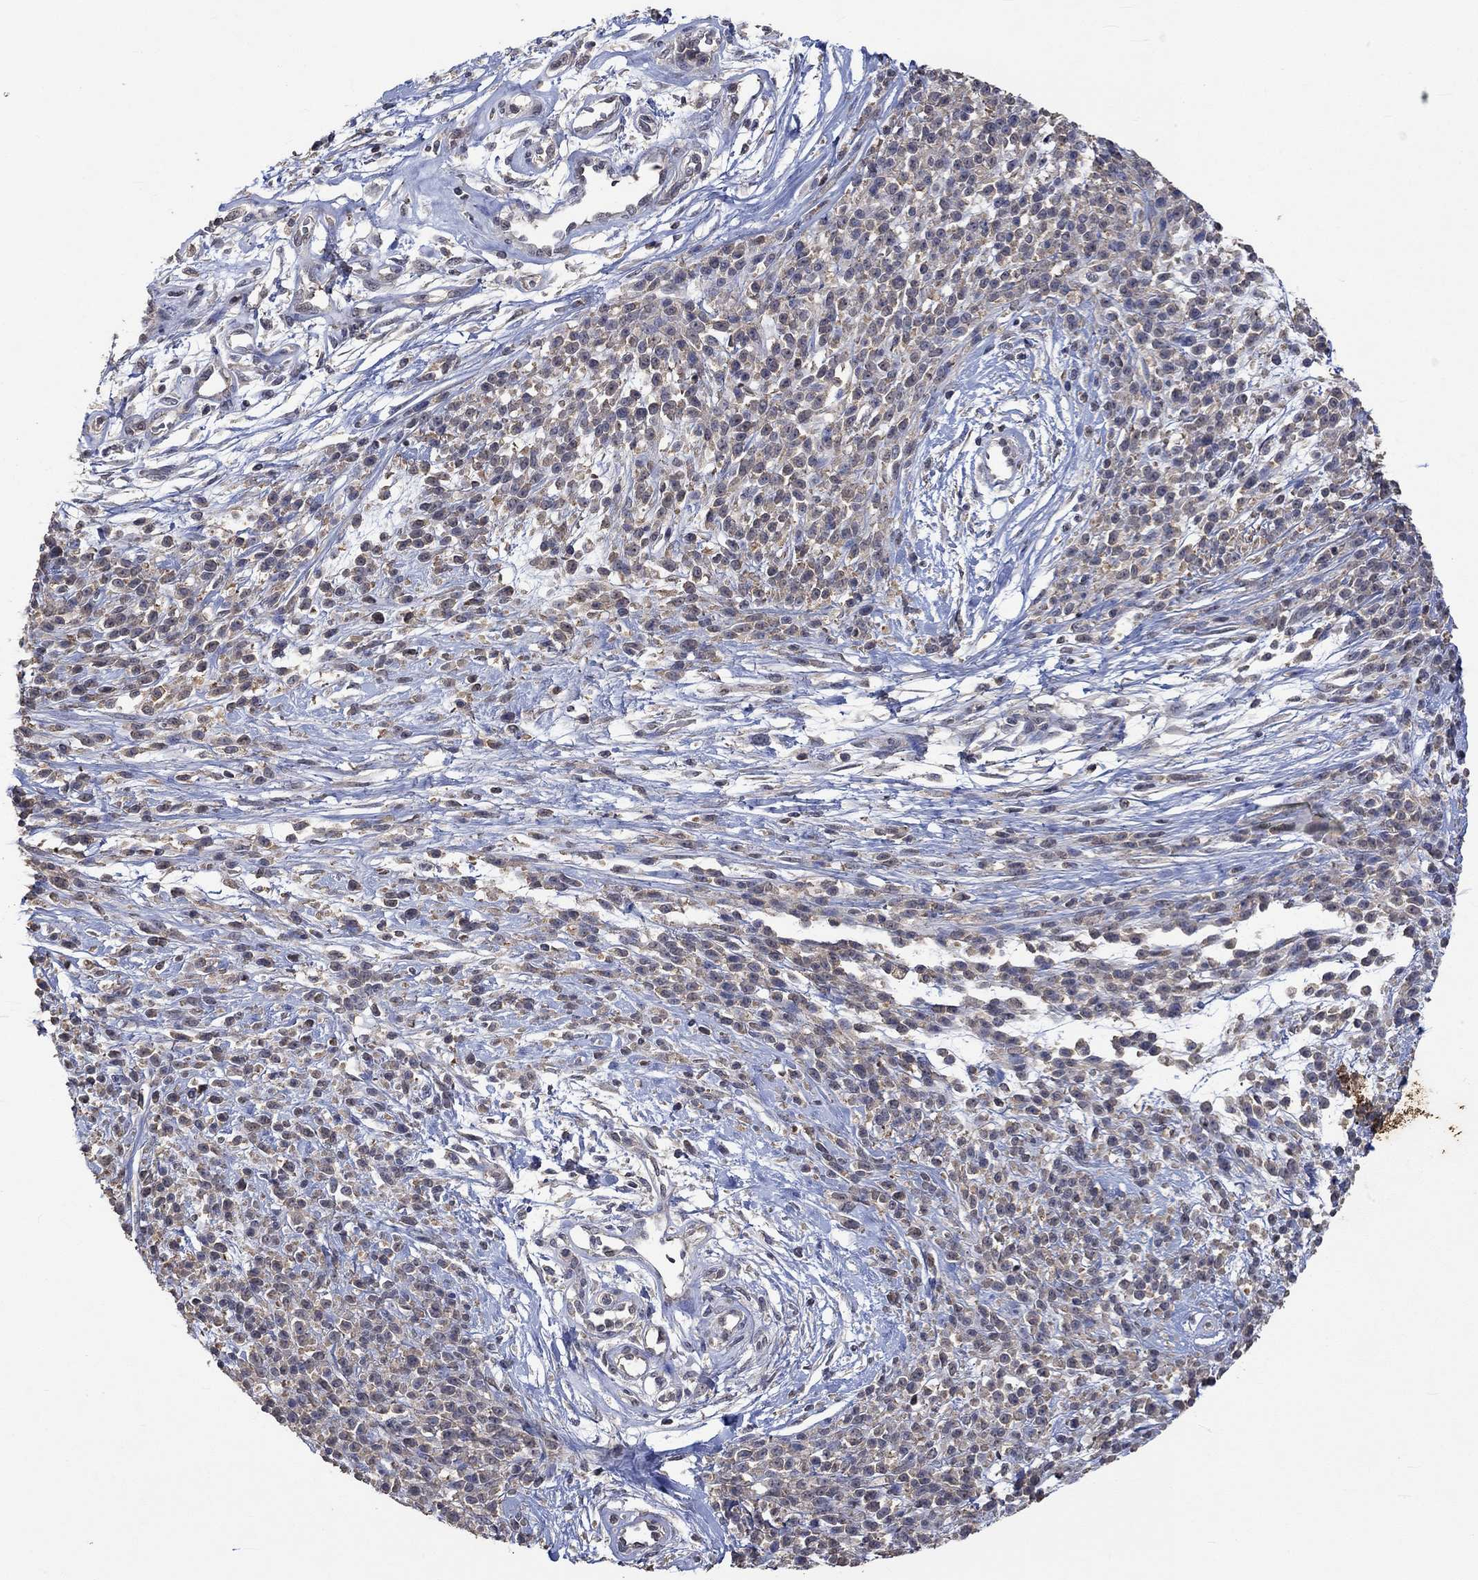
{"staining": {"intensity": "weak", "quantity": ">75%", "location": "cytoplasmic/membranous"}, "tissue": "melanoma", "cell_type": "Tumor cells", "image_type": "cancer", "snomed": [{"axis": "morphology", "description": "Malignant melanoma, NOS"}, {"axis": "topography", "description": "Skin"}, {"axis": "topography", "description": "Skin of trunk"}], "caption": "A photomicrograph of human melanoma stained for a protein reveals weak cytoplasmic/membranous brown staining in tumor cells. The protein of interest is shown in brown color, while the nuclei are stained blue.", "gene": "PTPN20", "patient": {"sex": "male", "age": 74}}